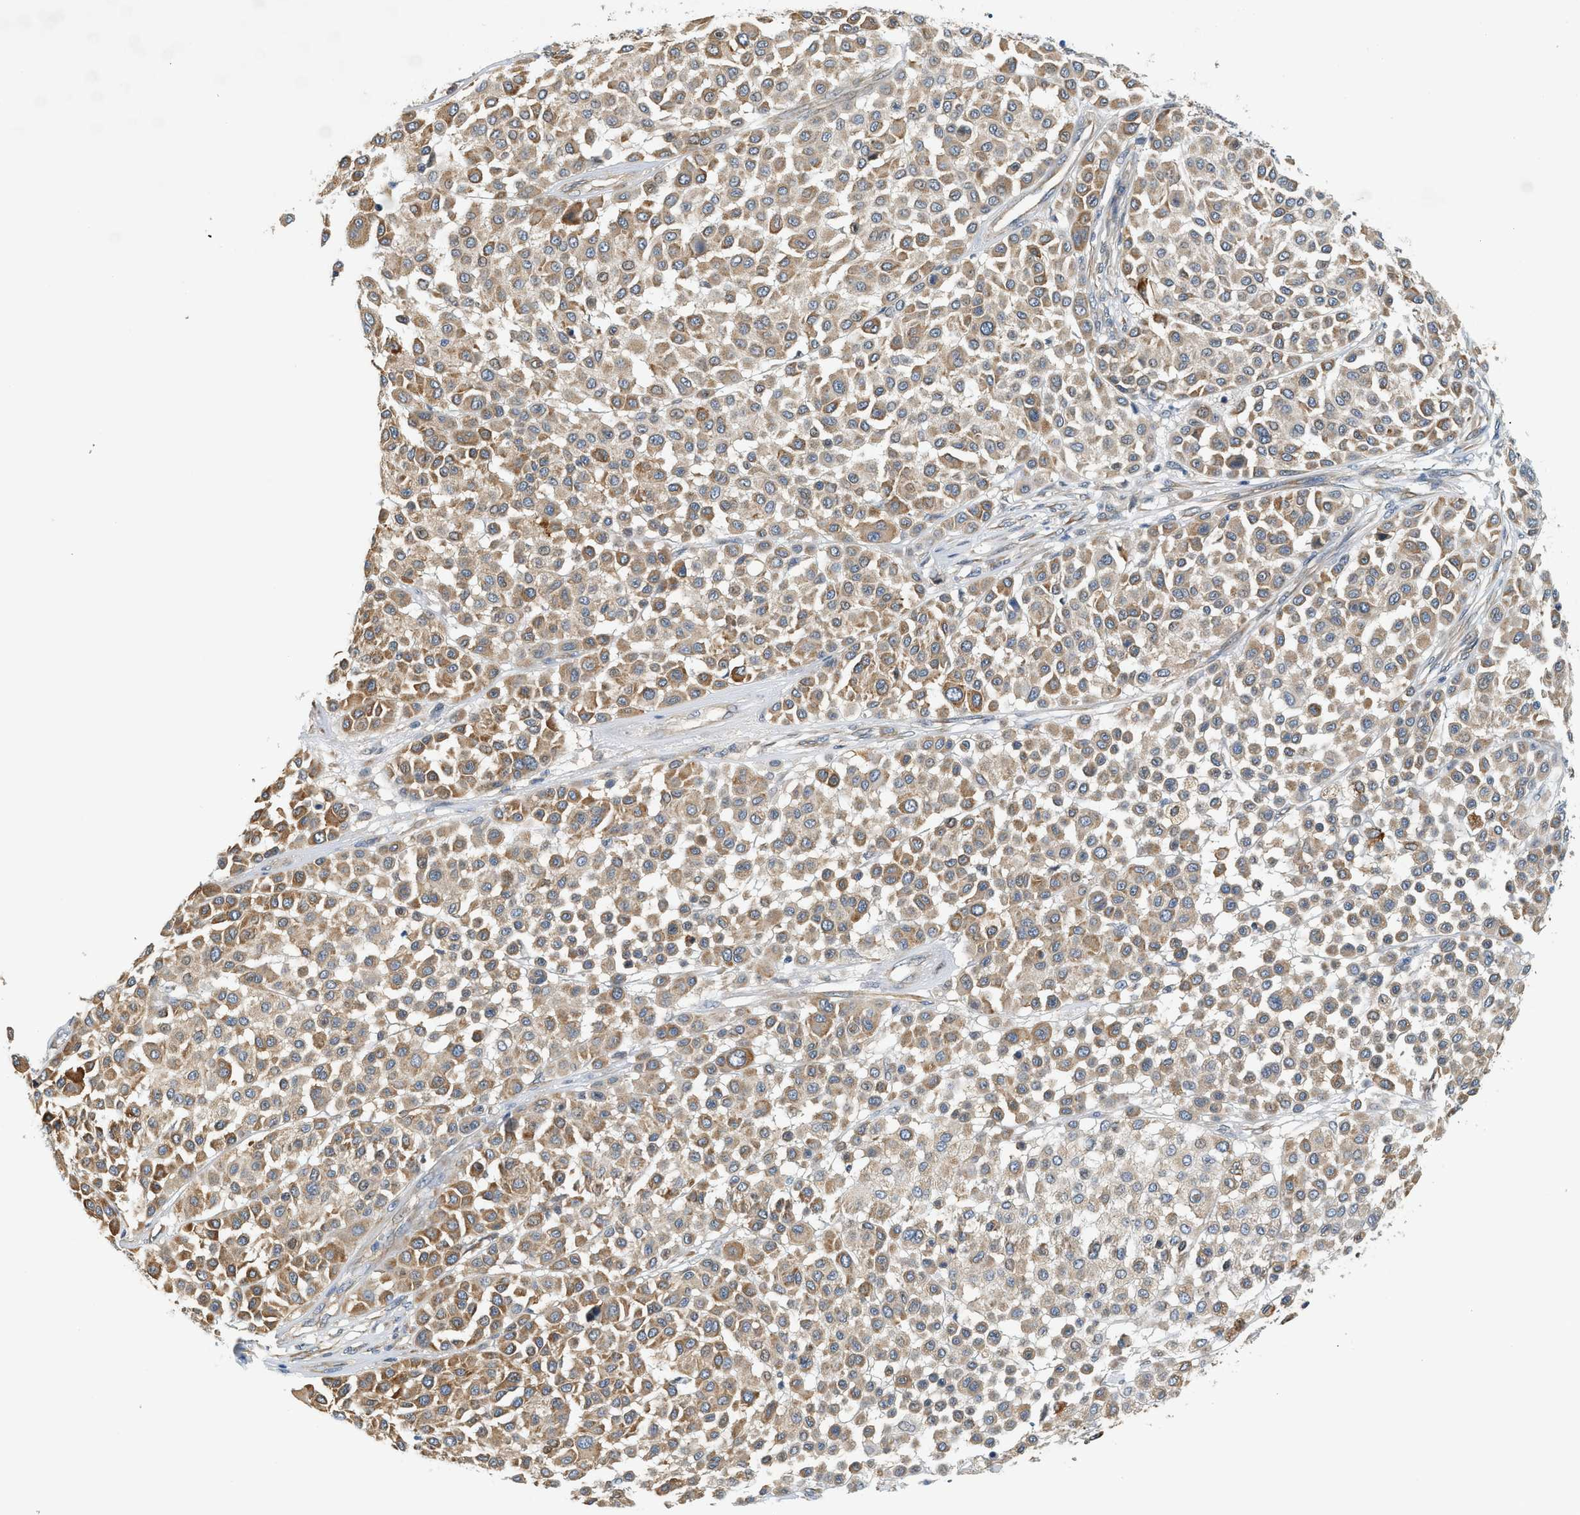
{"staining": {"intensity": "moderate", "quantity": ">75%", "location": "cytoplasmic/membranous"}, "tissue": "melanoma", "cell_type": "Tumor cells", "image_type": "cancer", "snomed": [{"axis": "morphology", "description": "Malignant melanoma, Metastatic site"}, {"axis": "topography", "description": "Soft tissue"}], "caption": "Malignant melanoma (metastatic site) stained with a protein marker demonstrates moderate staining in tumor cells.", "gene": "CYTH2", "patient": {"sex": "male", "age": 41}}